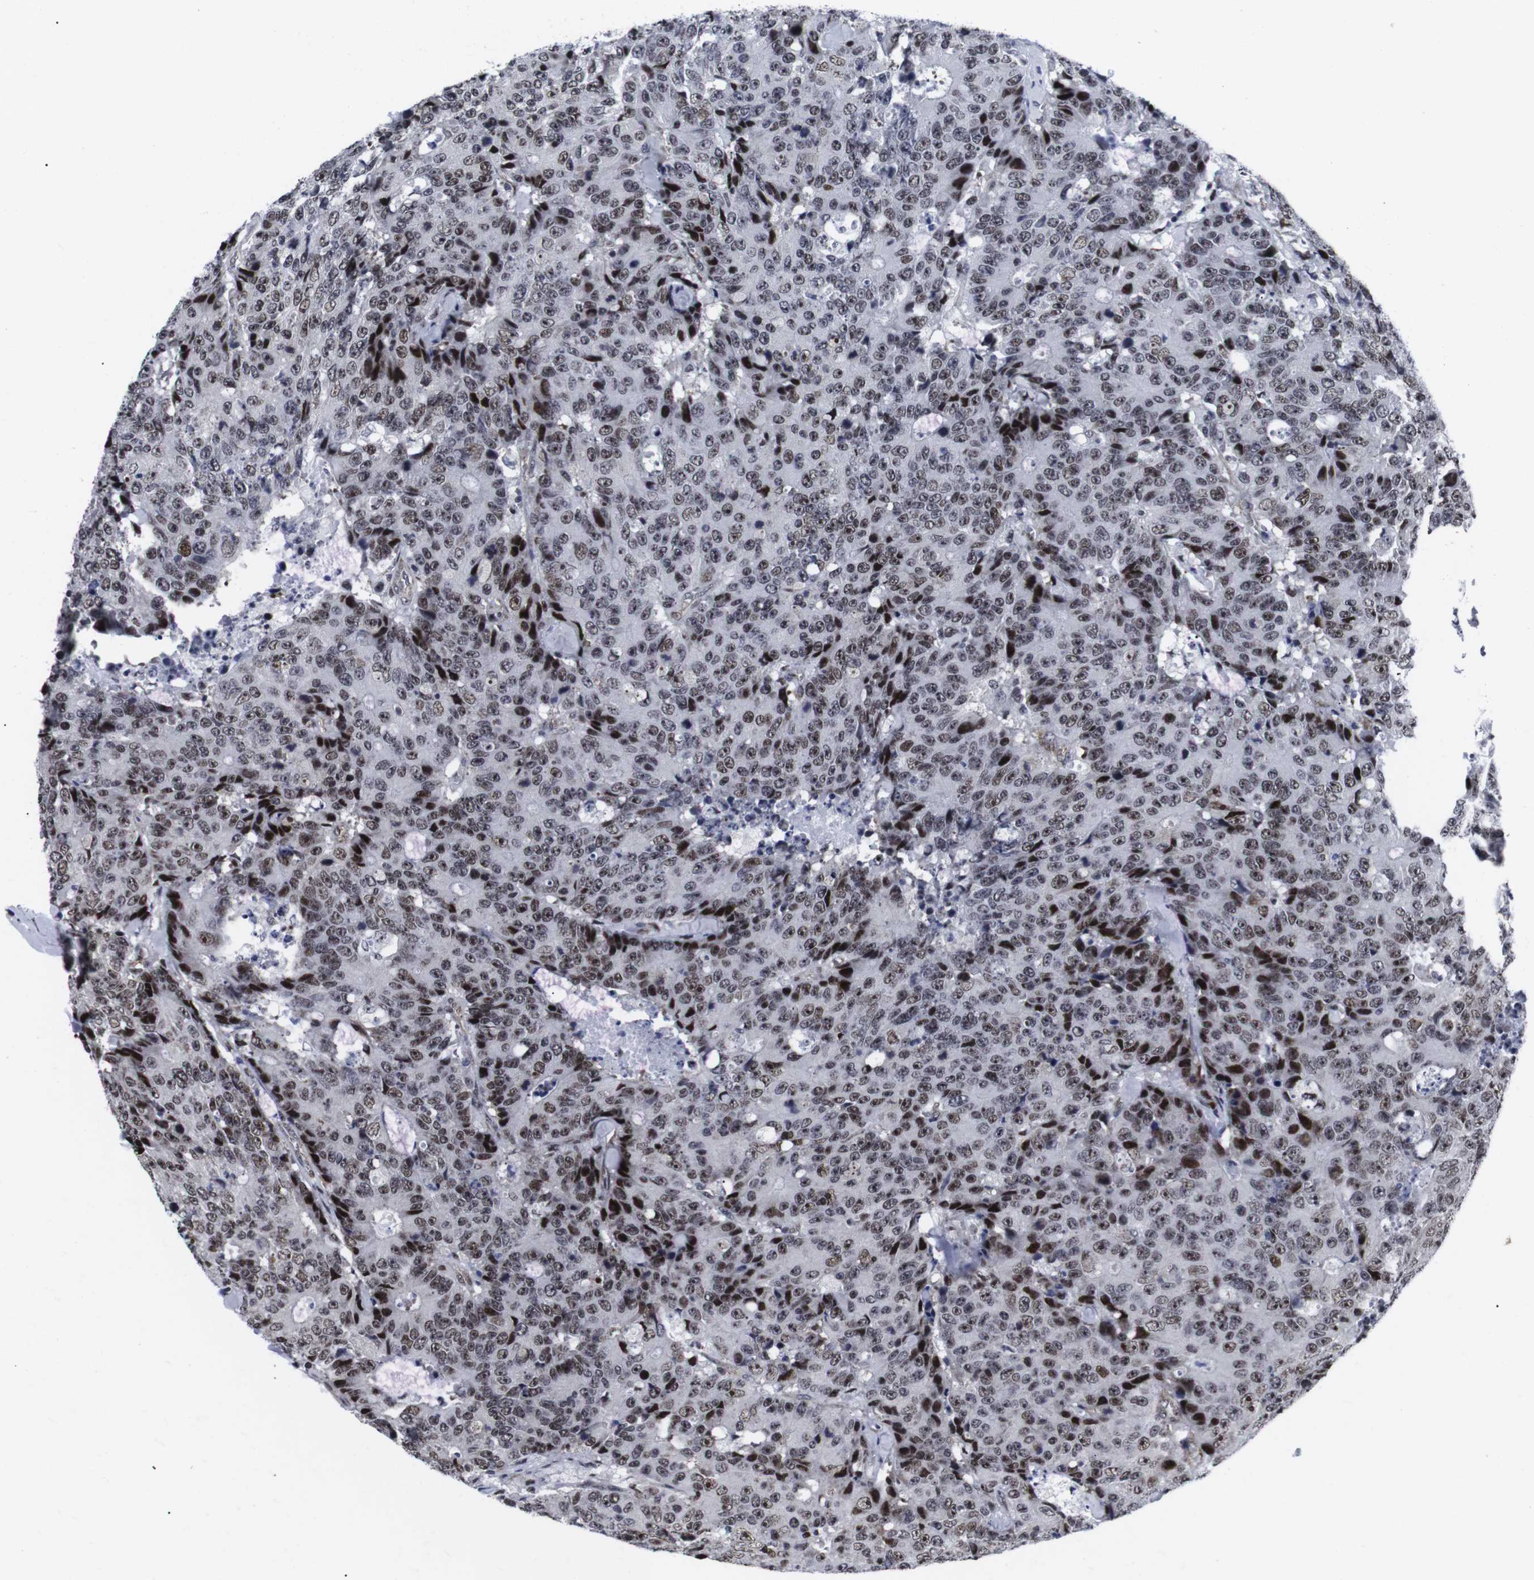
{"staining": {"intensity": "strong", "quantity": "<25%", "location": "nuclear"}, "tissue": "colorectal cancer", "cell_type": "Tumor cells", "image_type": "cancer", "snomed": [{"axis": "morphology", "description": "Adenocarcinoma, NOS"}, {"axis": "topography", "description": "Colon"}], "caption": "About <25% of tumor cells in human adenocarcinoma (colorectal) reveal strong nuclear protein staining as visualized by brown immunohistochemical staining.", "gene": "MLH1", "patient": {"sex": "female", "age": 86}}